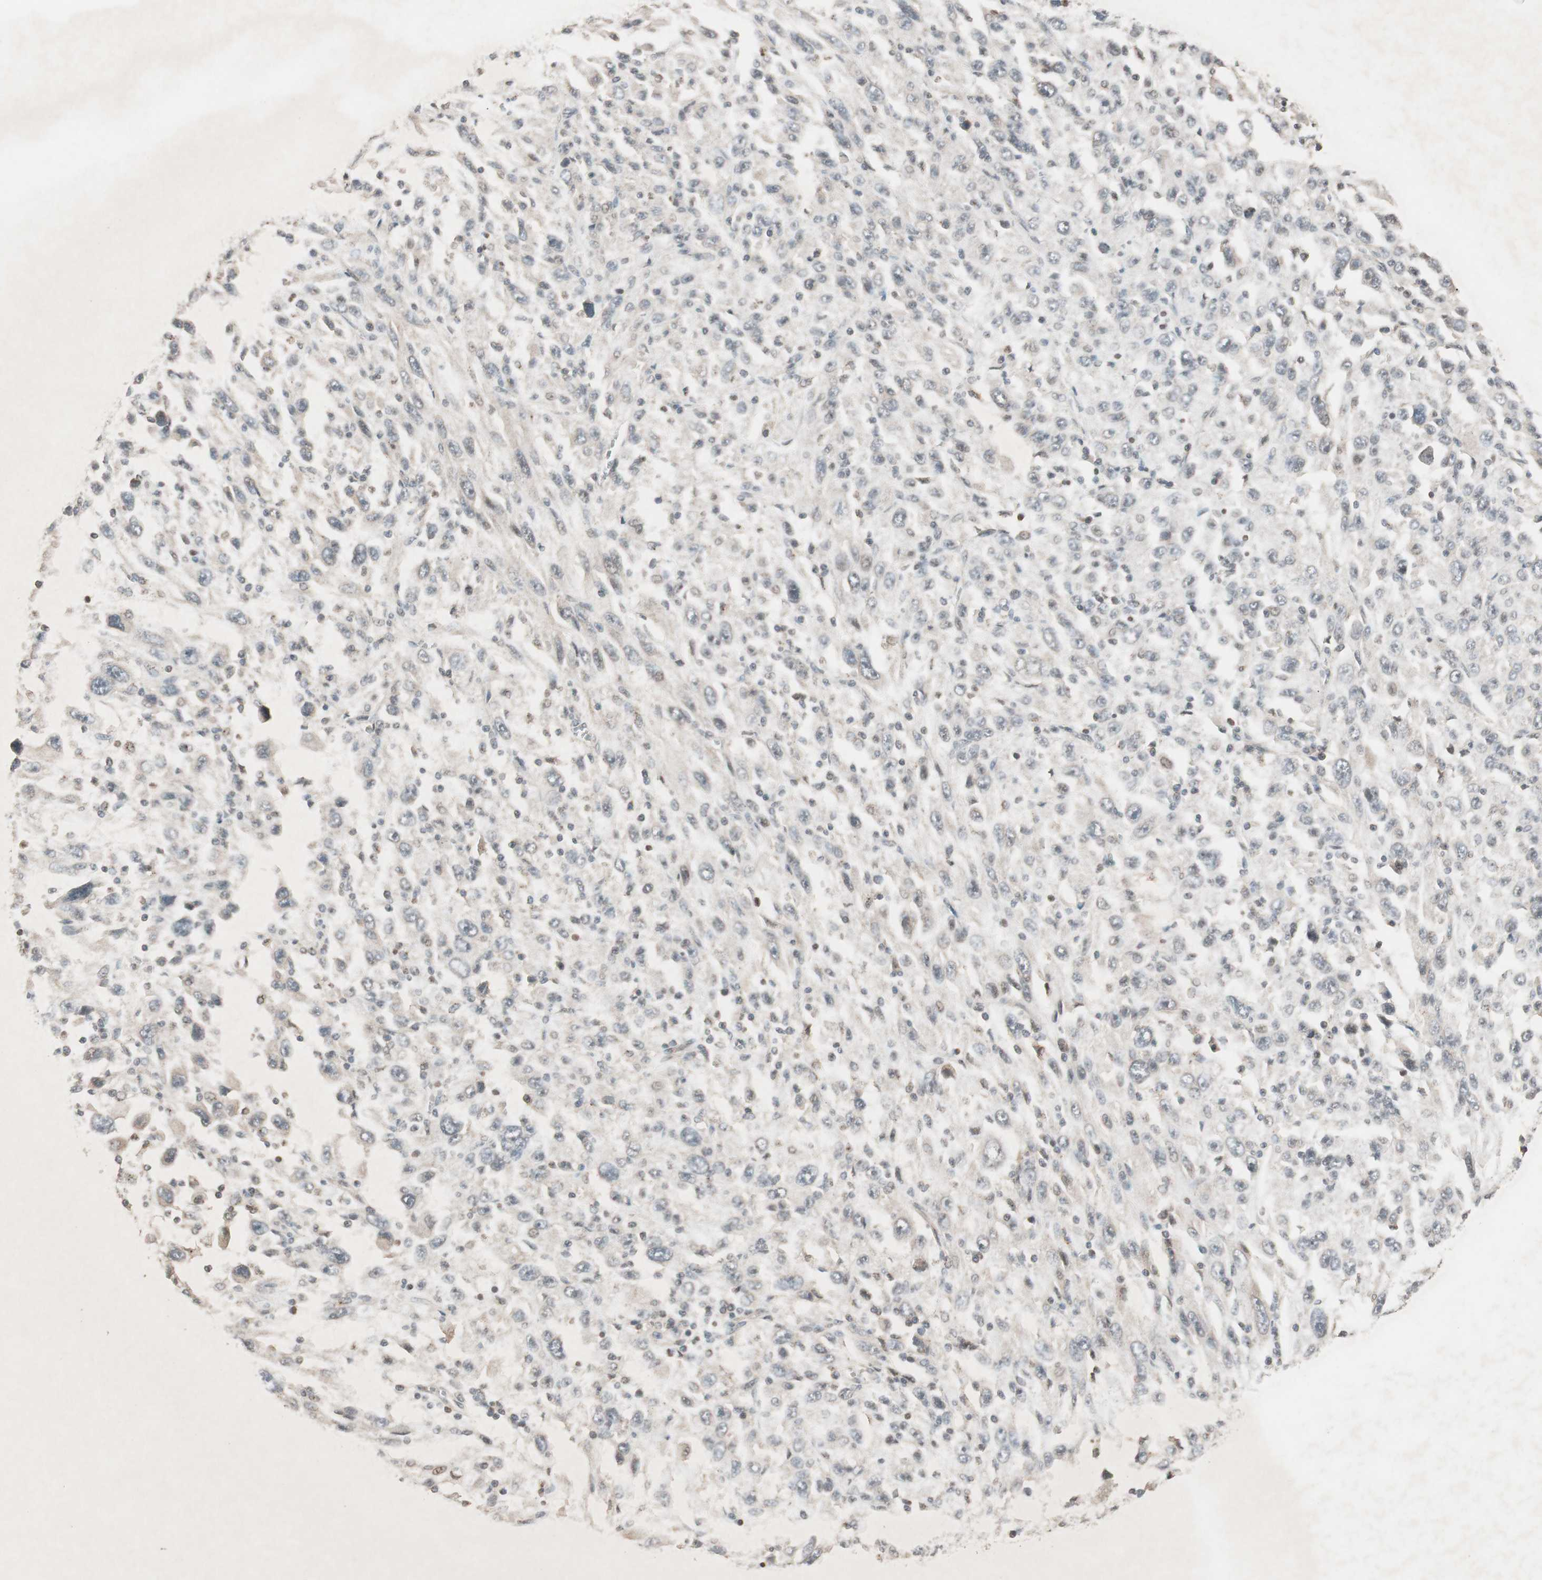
{"staining": {"intensity": "negative", "quantity": "none", "location": "none"}, "tissue": "melanoma", "cell_type": "Tumor cells", "image_type": "cancer", "snomed": [{"axis": "morphology", "description": "Malignant melanoma, Metastatic site"}, {"axis": "topography", "description": "Skin"}], "caption": "There is no significant expression in tumor cells of melanoma.", "gene": "FBXO5", "patient": {"sex": "female", "age": 56}}